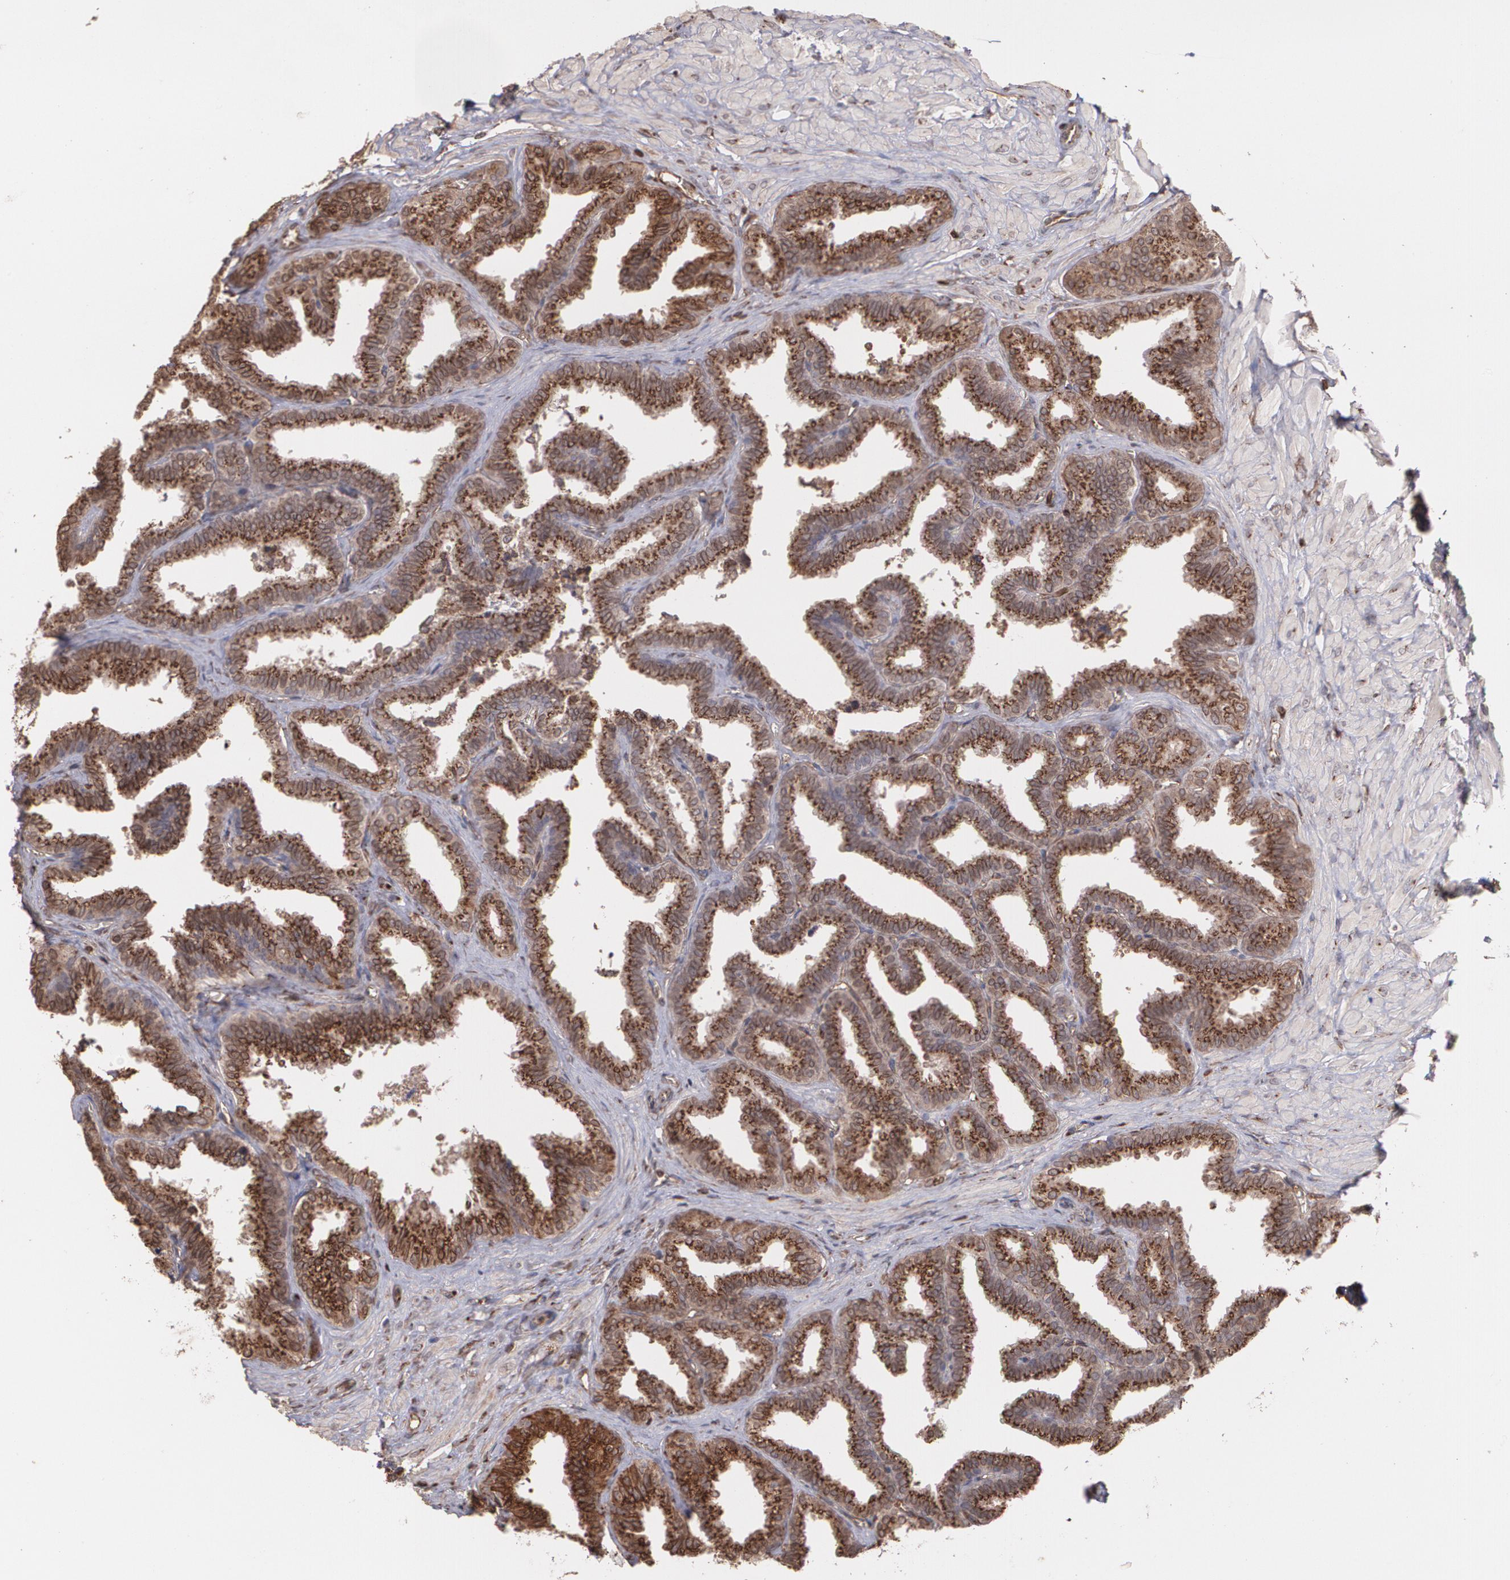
{"staining": {"intensity": "moderate", "quantity": ">75%", "location": "cytoplasmic/membranous"}, "tissue": "seminal vesicle", "cell_type": "Glandular cells", "image_type": "normal", "snomed": [{"axis": "morphology", "description": "Normal tissue, NOS"}, {"axis": "topography", "description": "Seminal veicle"}], "caption": "Immunohistochemistry (IHC) micrograph of benign seminal vesicle: human seminal vesicle stained using immunohistochemistry shows medium levels of moderate protein expression localized specifically in the cytoplasmic/membranous of glandular cells, appearing as a cytoplasmic/membranous brown color.", "gene": "TRIP11", "patient": {"sex": "male", "age": 26}}